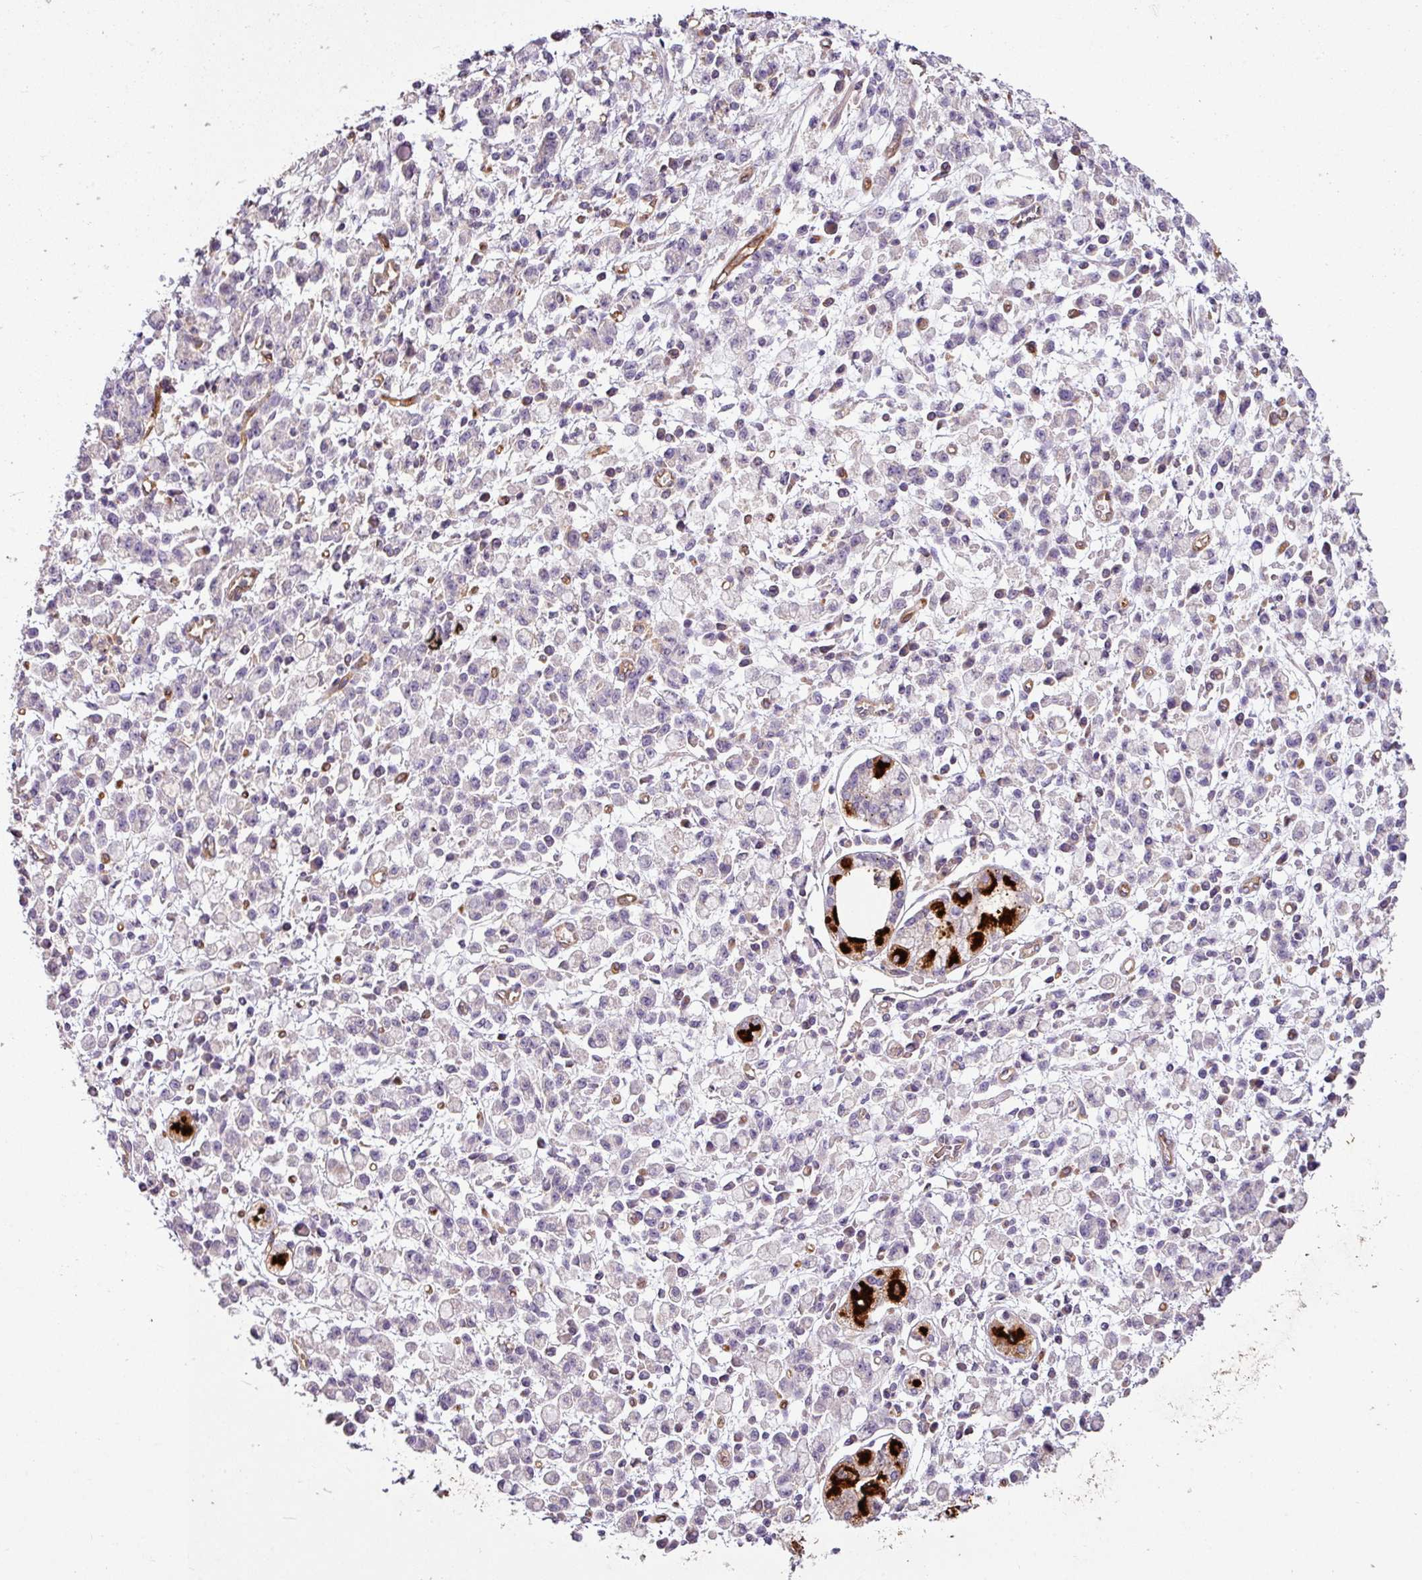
{"staining": {"intensity": "negative", "quantity": "none", "location": "none"}, "tissue": "stomach cancer", "cell_type": "Tumor cells", "image_type": "cancer", "snomed": [{"axis": "morphology", "description": "Adenocarcinoma, NOS"}, {"axis": "topography", "description": "Stomach"}], "caption": "Tumor cells are negative for brown protein staining in stomach cancer.", "gene": "ZNF106", "patient": {"sex": "male", "age": 77}}